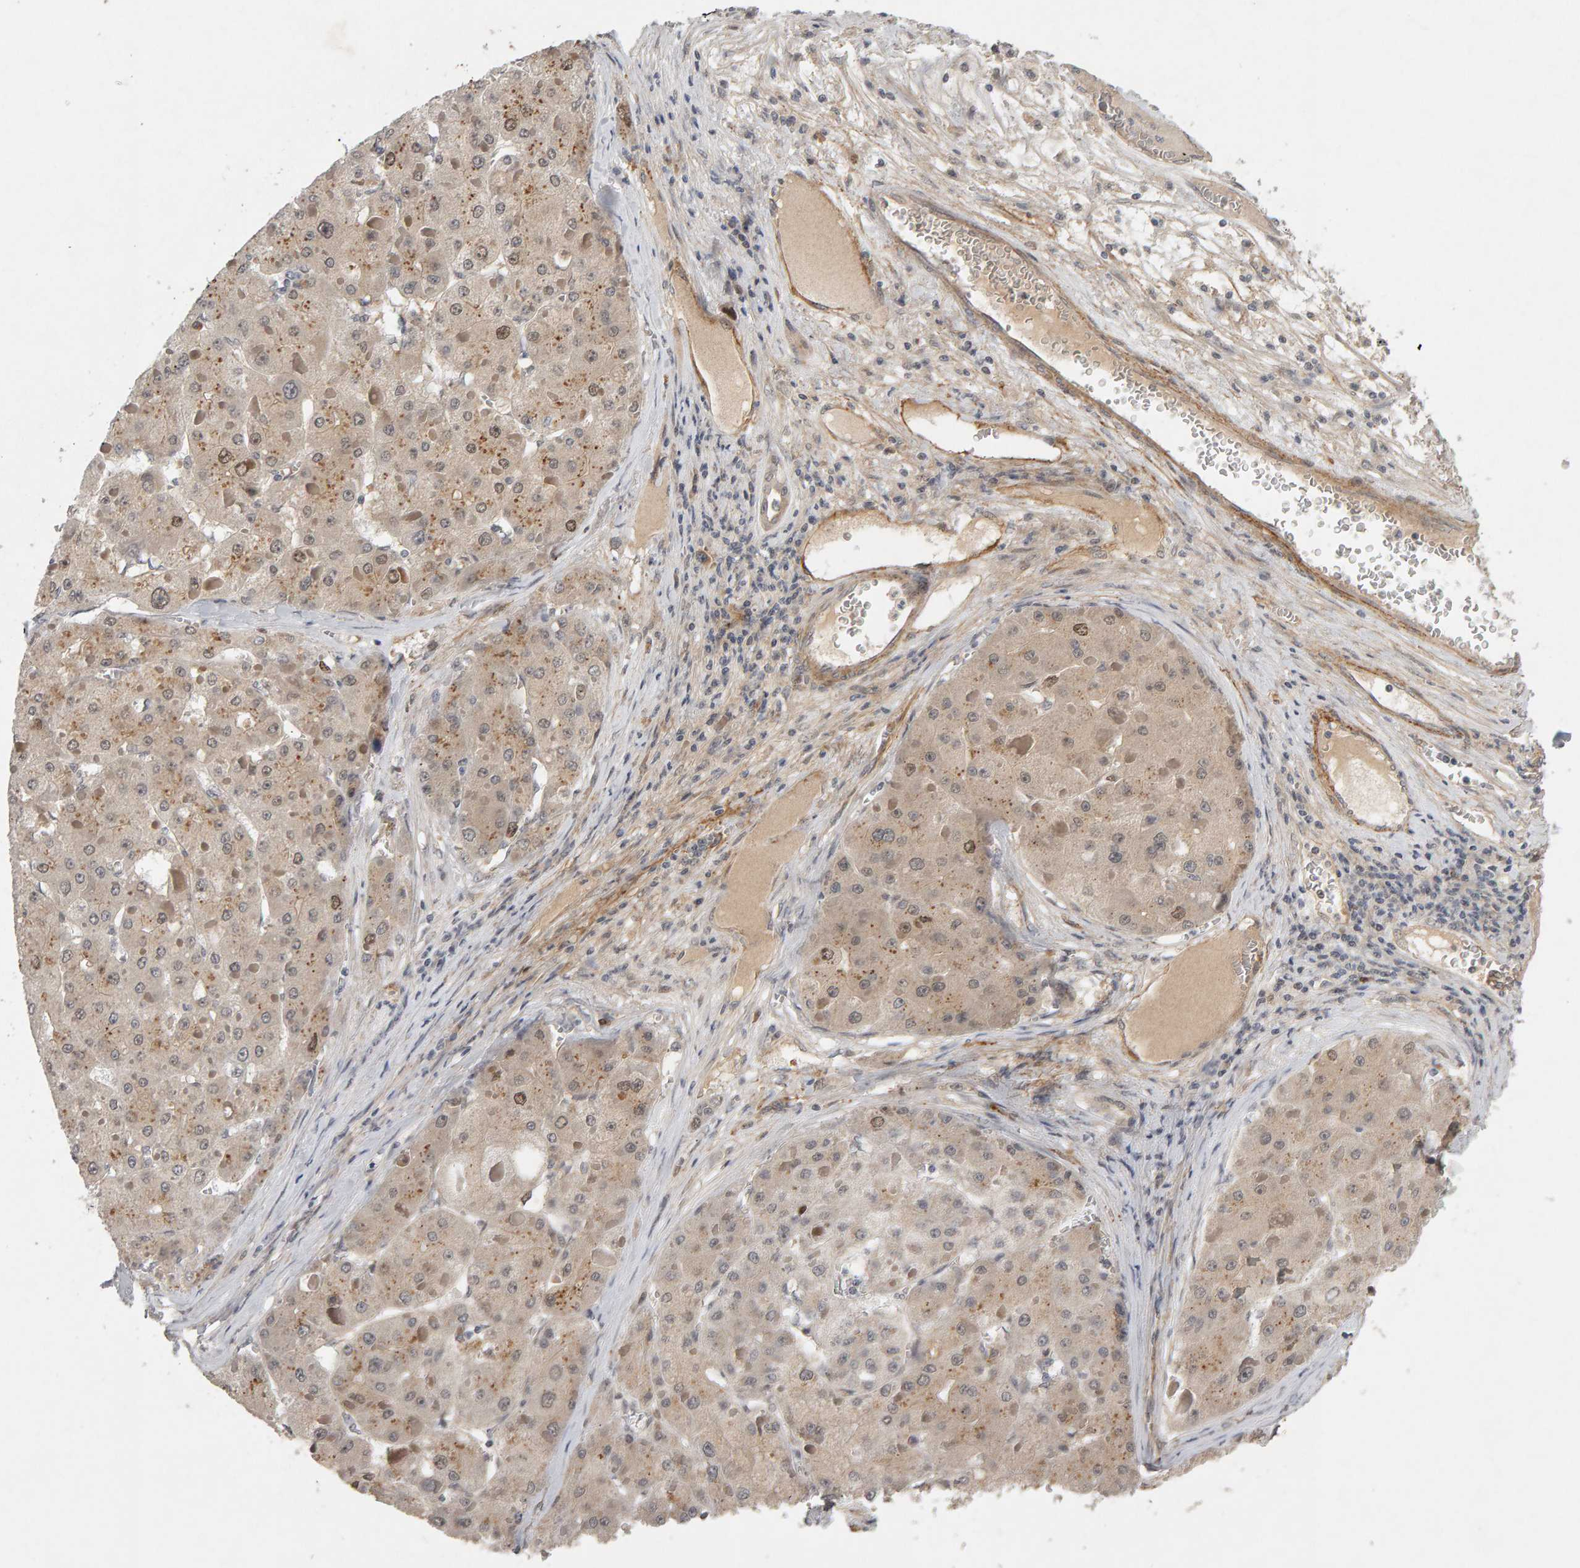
{"staining": {"intensity": "weak", "quantity": "<25%", "location": "cytoplasmic/membranous,nuclear"}, "tissue": "liver cancer", "cell_type": "Tumor cells", "image_type": "cancer", "snomed": [{"axis": "morphology", "description": "Carcinoma, Hepatocellular, NOS"}, {"axis": "topography", "description": "Liver"}], "caption": "A high-resolution micrograph shows IHC staining of liver cancer (hepatocellular carcinoma), which shows no significant staining in tumor cells. (Brightfield microscopy of DAB immunohistochemistry (IHC) at high magnification).", "gene": "CDCA5", "patient": {"sex": "female", "age": 73}}